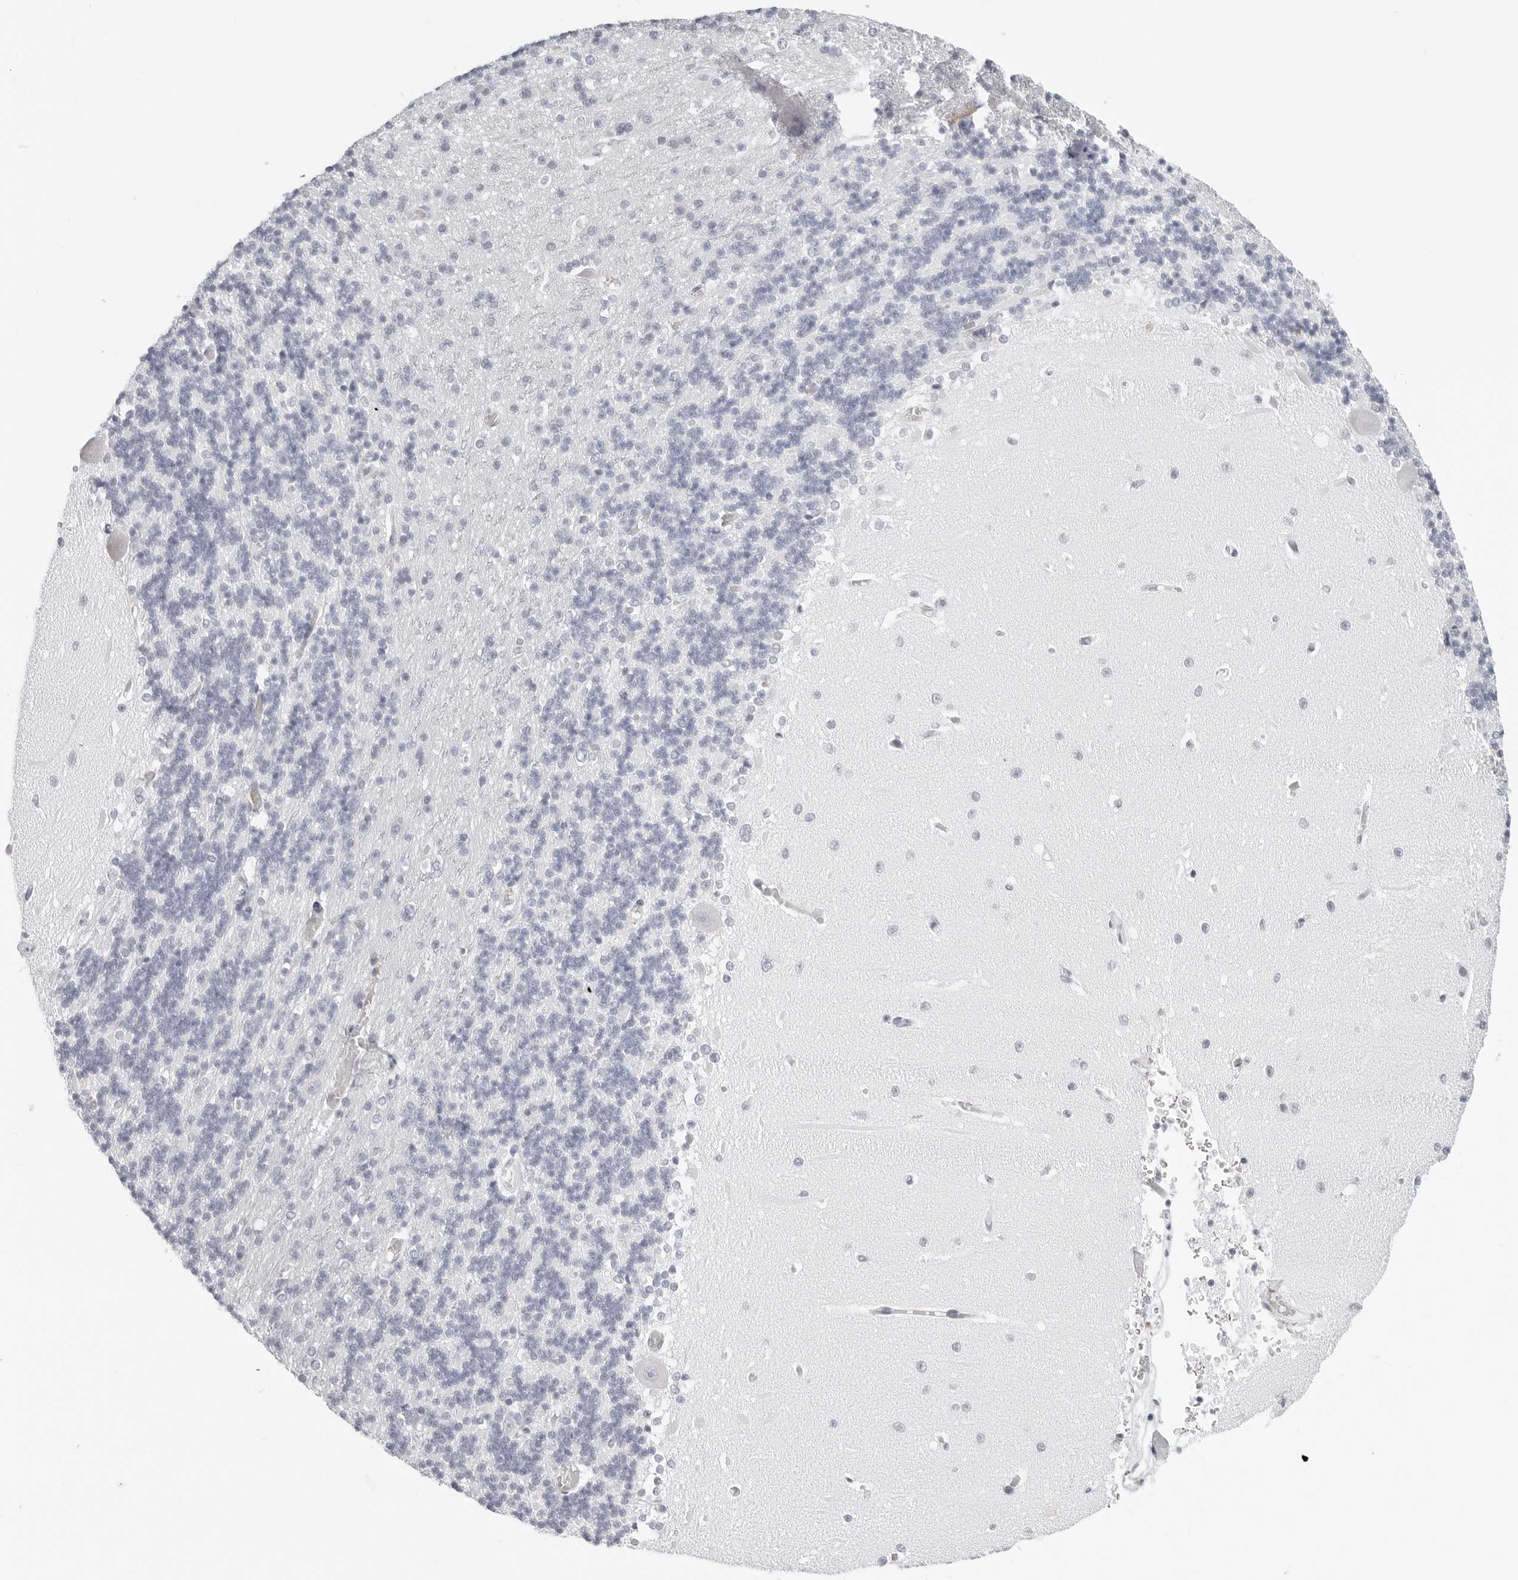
{"staining": {"intensity": "negative", "quantity": "none", "location": "none"}, "tissue": "cerebellum", "cell_type": "Cells in granular layer", "image_type": "normal", "snomed": [{"axis": "morphology", "description": "Normal tissue, NOS"}, {"axis": "topography", "description": "Cerebellum"}], "caption": "This is a histopathology image of immunohistochemistry staining of unremarkable cerebellum, which shows no positivity in cells in granular layer.", "gene": "EDN2", "patient": {"sex": "male", "age": 37}}